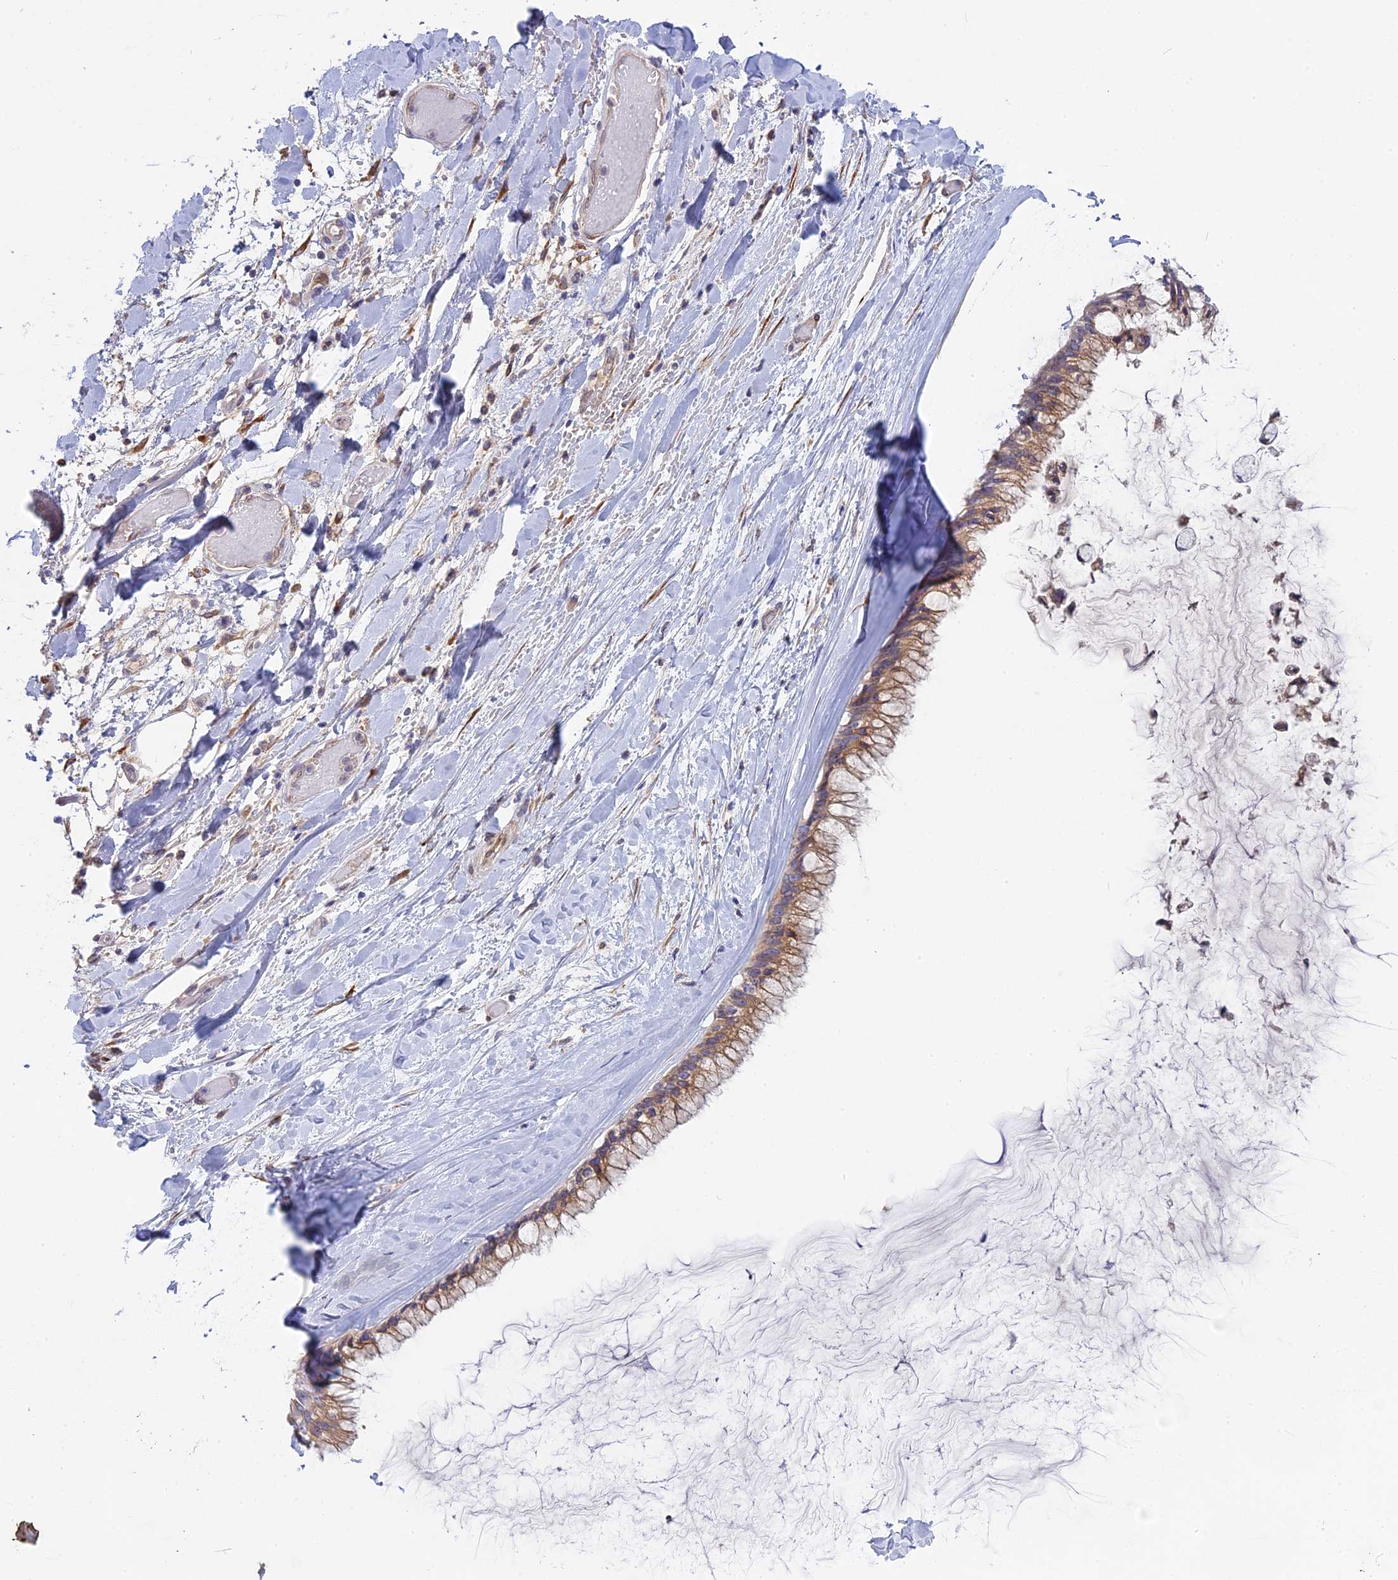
{"staining": {"intensity": "moderate", "quantity": ">75%", "location": "cytoplasmic/membranous"}, "tissue": "ovarian cancer", "cell_type": "Tumor cells", "image_type": "cancer", "snomed": [{"axis": "morphology", "description": "Cystadenocarcinoma, mucinous, NOS"}, {"axis": "topography", "description": "Ovary"}], "caption": "Ovarian cancer tissue shows moderate cytoplasmic/membranous positivity in about >75% of tumor cells, visualized by immunohistochemistry.", "gene": "TLCD1", "patient": {"sex": "female", "age": 39}}